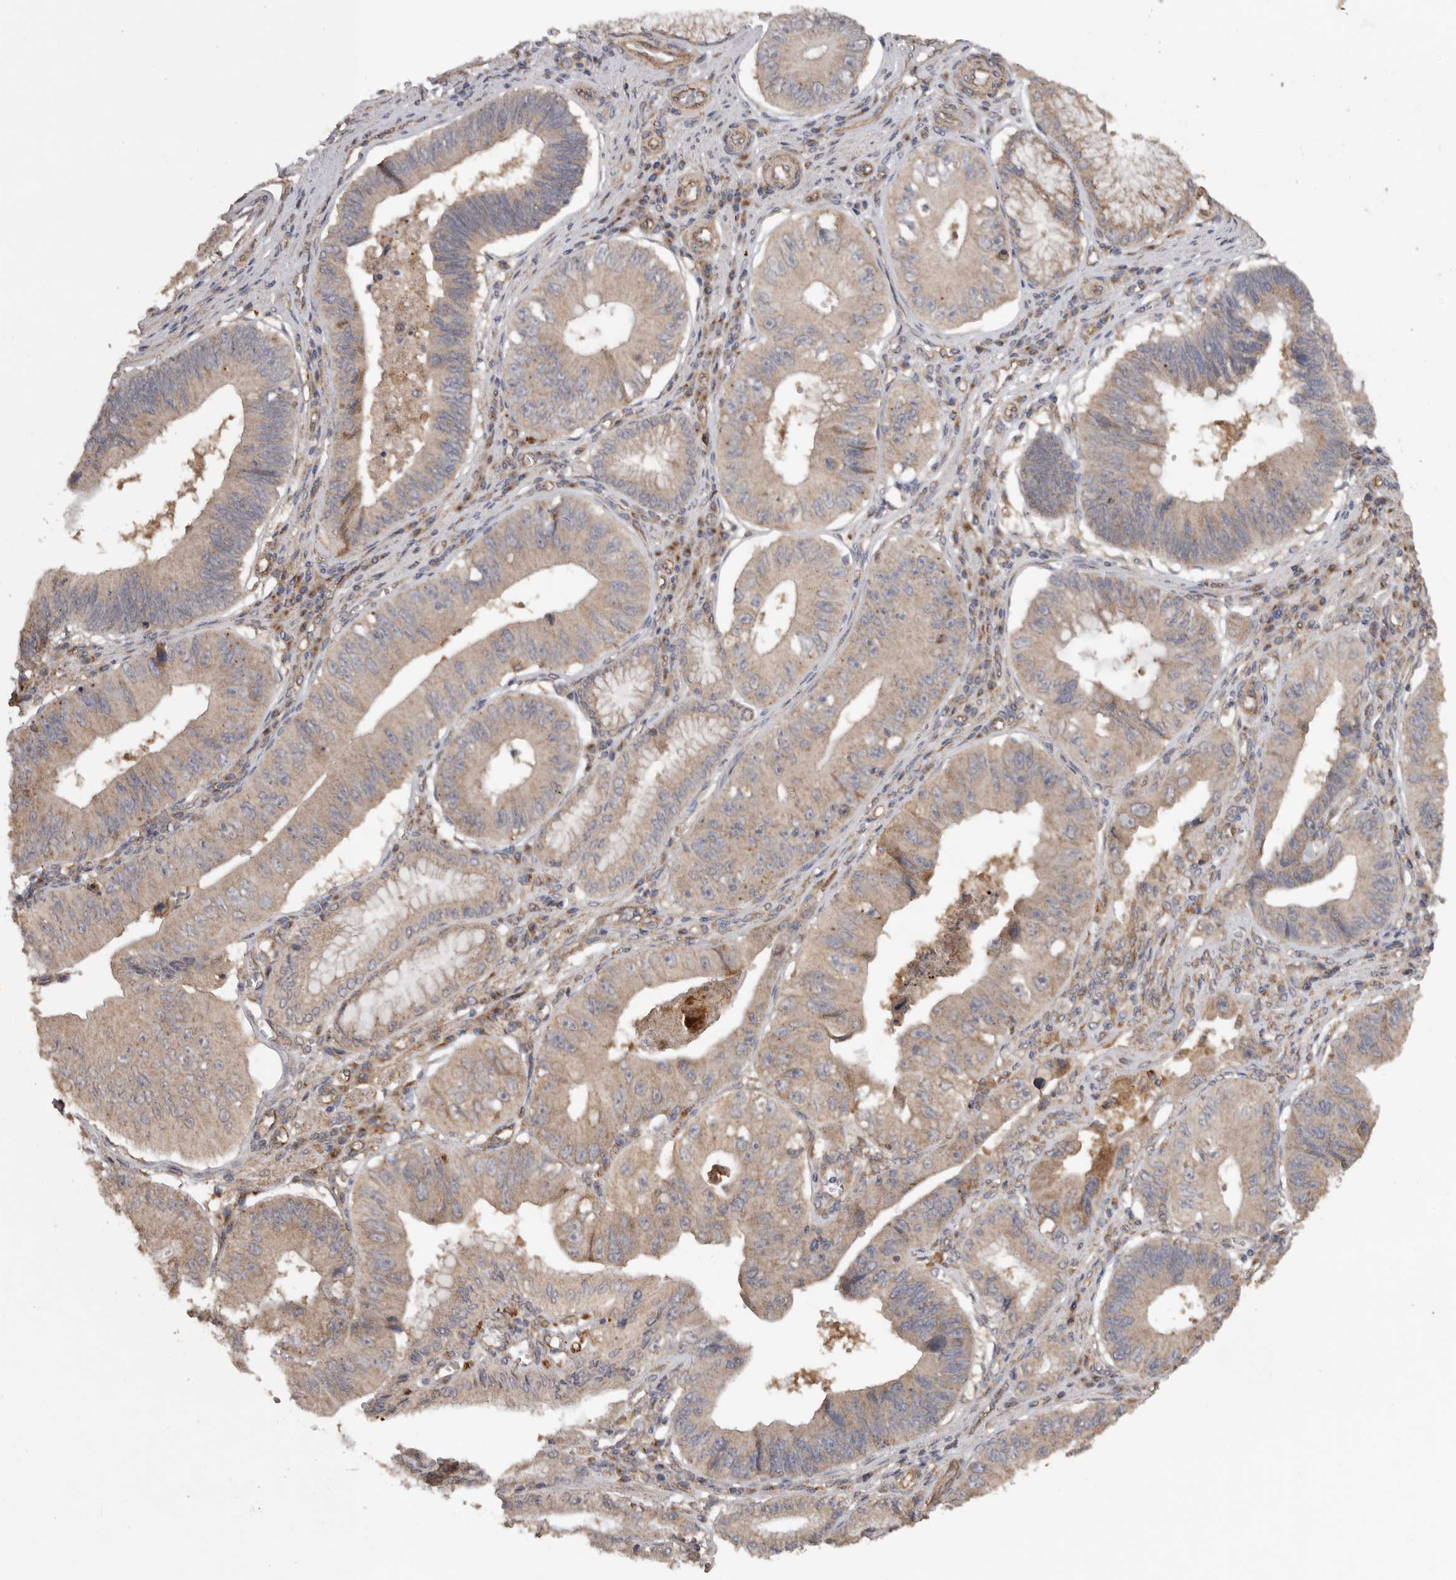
{"staining": {"intensity": "moderate", "quantity": "25%-75%", "location": "cytoplasmic/membranous"}, "tissue": "stomach cancer", "cell_type": "Tumor cells", "image_type": "cancer", "snomed": [{"axis": "morphology", "description": "Adenocarcinoma, NOS"}, {"axis": "topography", "description": "Stomach"}], "caption": "Stomach adenocarcinoma stained with DAB (3,3'-diaminobenzidine) immunohistochemistry displays medium levels of moderate cytoplasmic/membranous staining in approximately 25%-75% of tumor cells.", "gene": "PODXL2", "patient": {"sex": "male", "age": 59}}